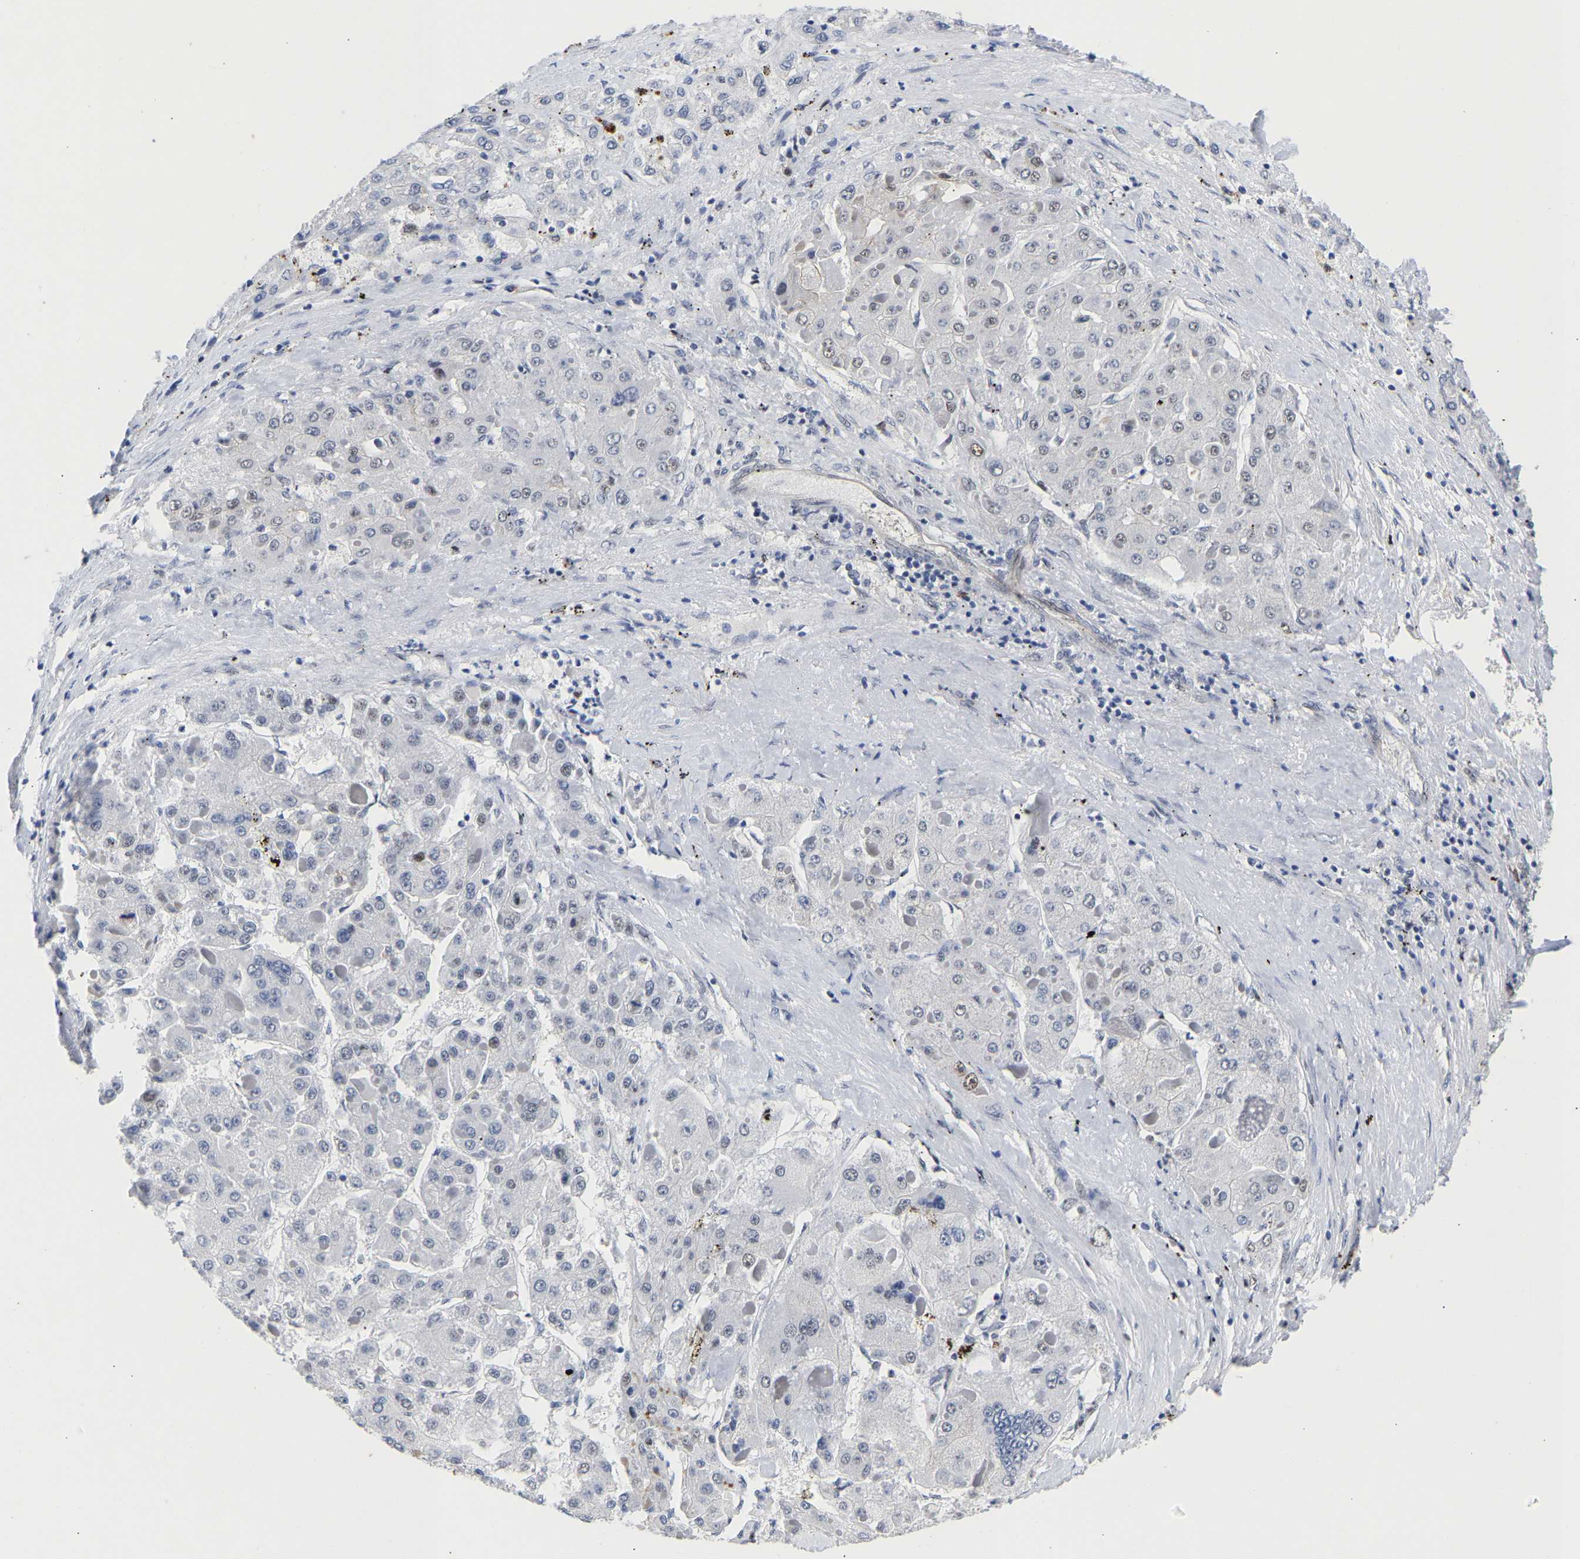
{"staining": {"intensity": "negative", "quantity": "none", "location": "none"}, "tissue": "liver cancer", "cell_type": "Tumor cells", "image_type": "cancer", "snomed": [{"axis": "morphology", "description": "Carcinoma, Hepatocellular, NOS"}, {"axis": "topography", "description": "Liver"}], "caption": "Tumor cells show no significant protein expression in liver cancer.", "gene": "CCDC6", "patient": {"sex": "female", "age": 73}}